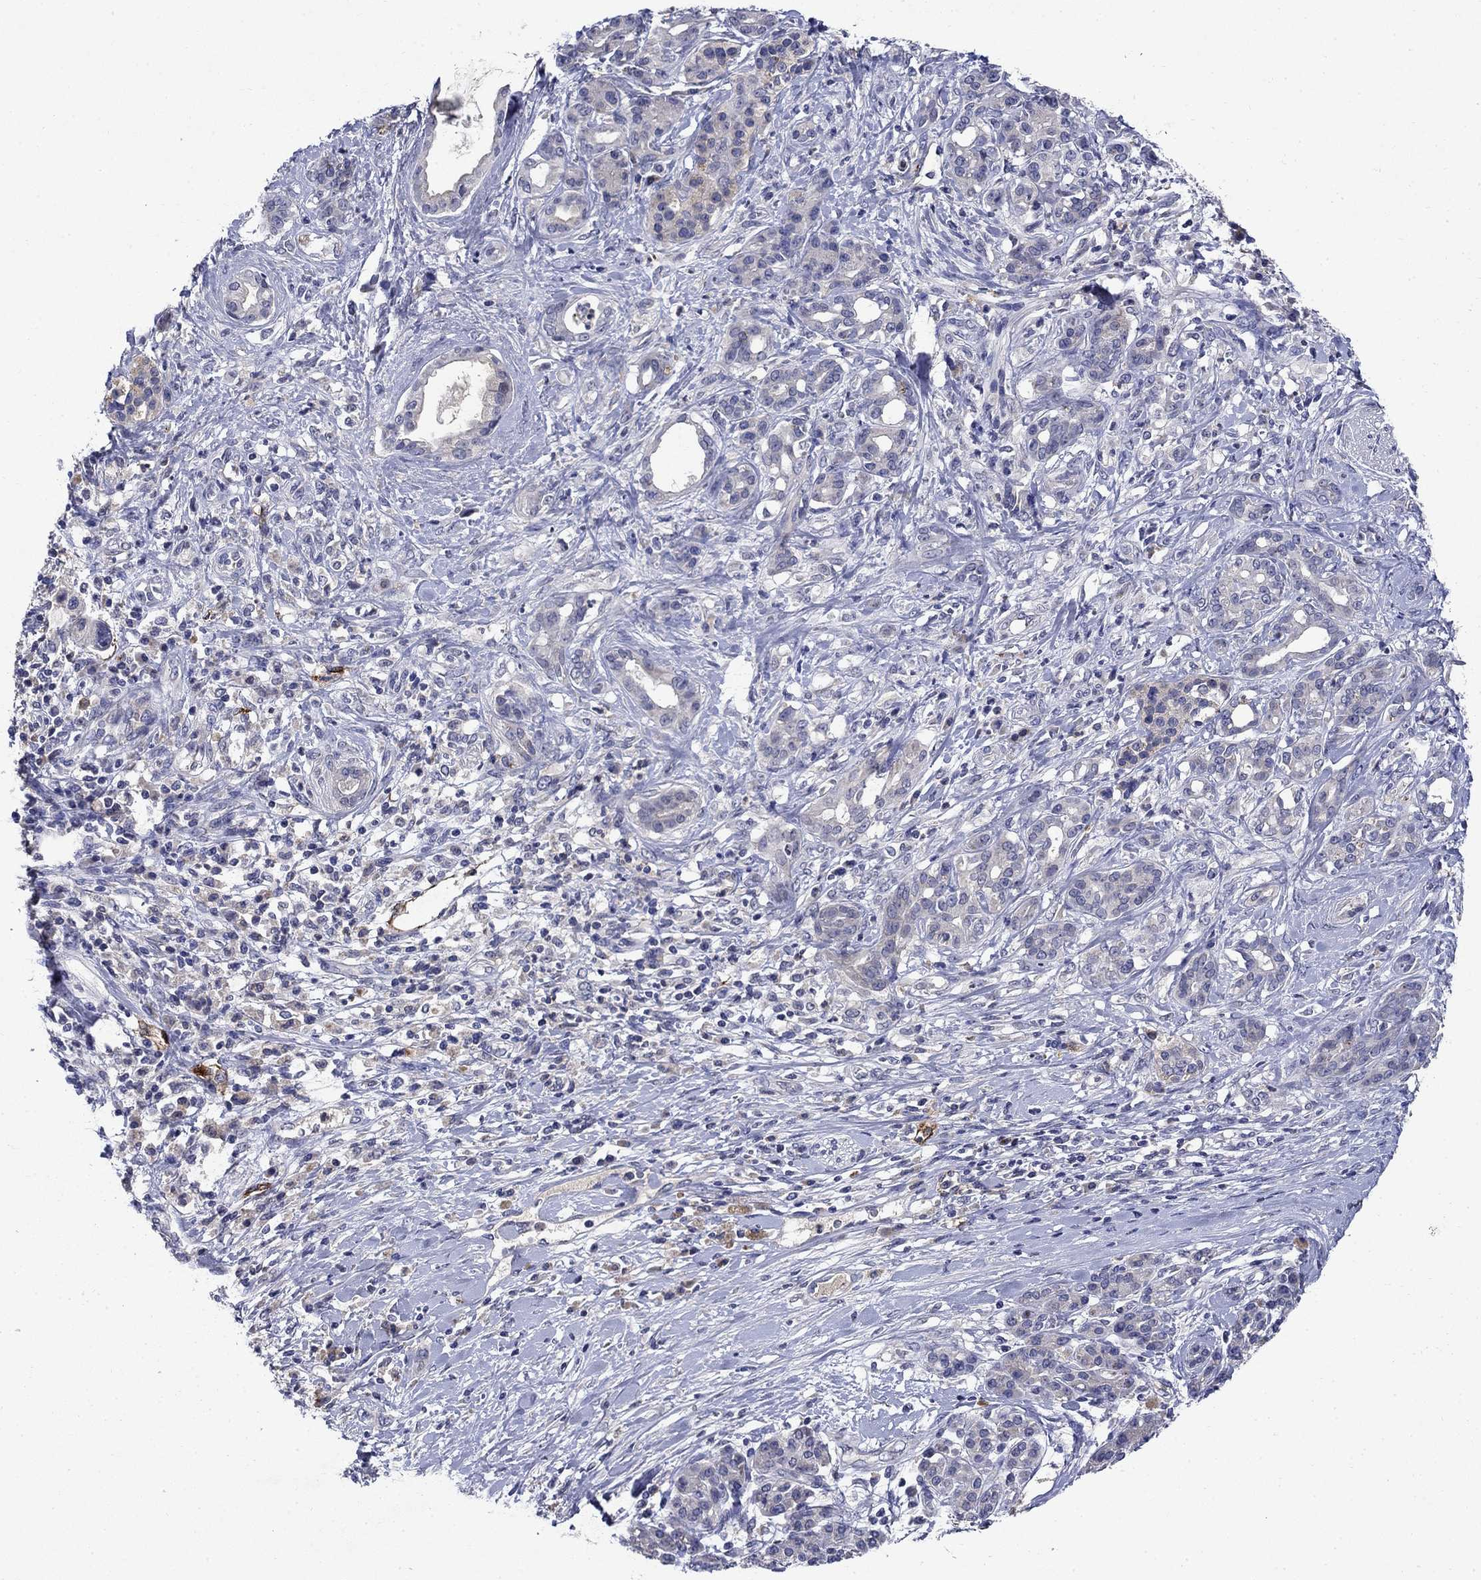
{"staining": {"intensity": "strong", "quantity": "<25%", "location": "cytoplasmic/membranous"}, "tissue": "pancreatic cancer", "cell_type": "Tumor cells", "image_type": "cancer", "snomed": [{"axis": "morphology", "description": "Adenocarcinoma, NOS"}, {"axis": "topography", "description": "Pancreas"}], "caption": "Adenocarcinoma (pancreatic) stained for a protein (brown) demonstrates strong cytoplasmic/membranous positive staining in approximately <25% of tumor cells.", "gene": "STAB2", "patient": {"sex": "female", "age": 56}}